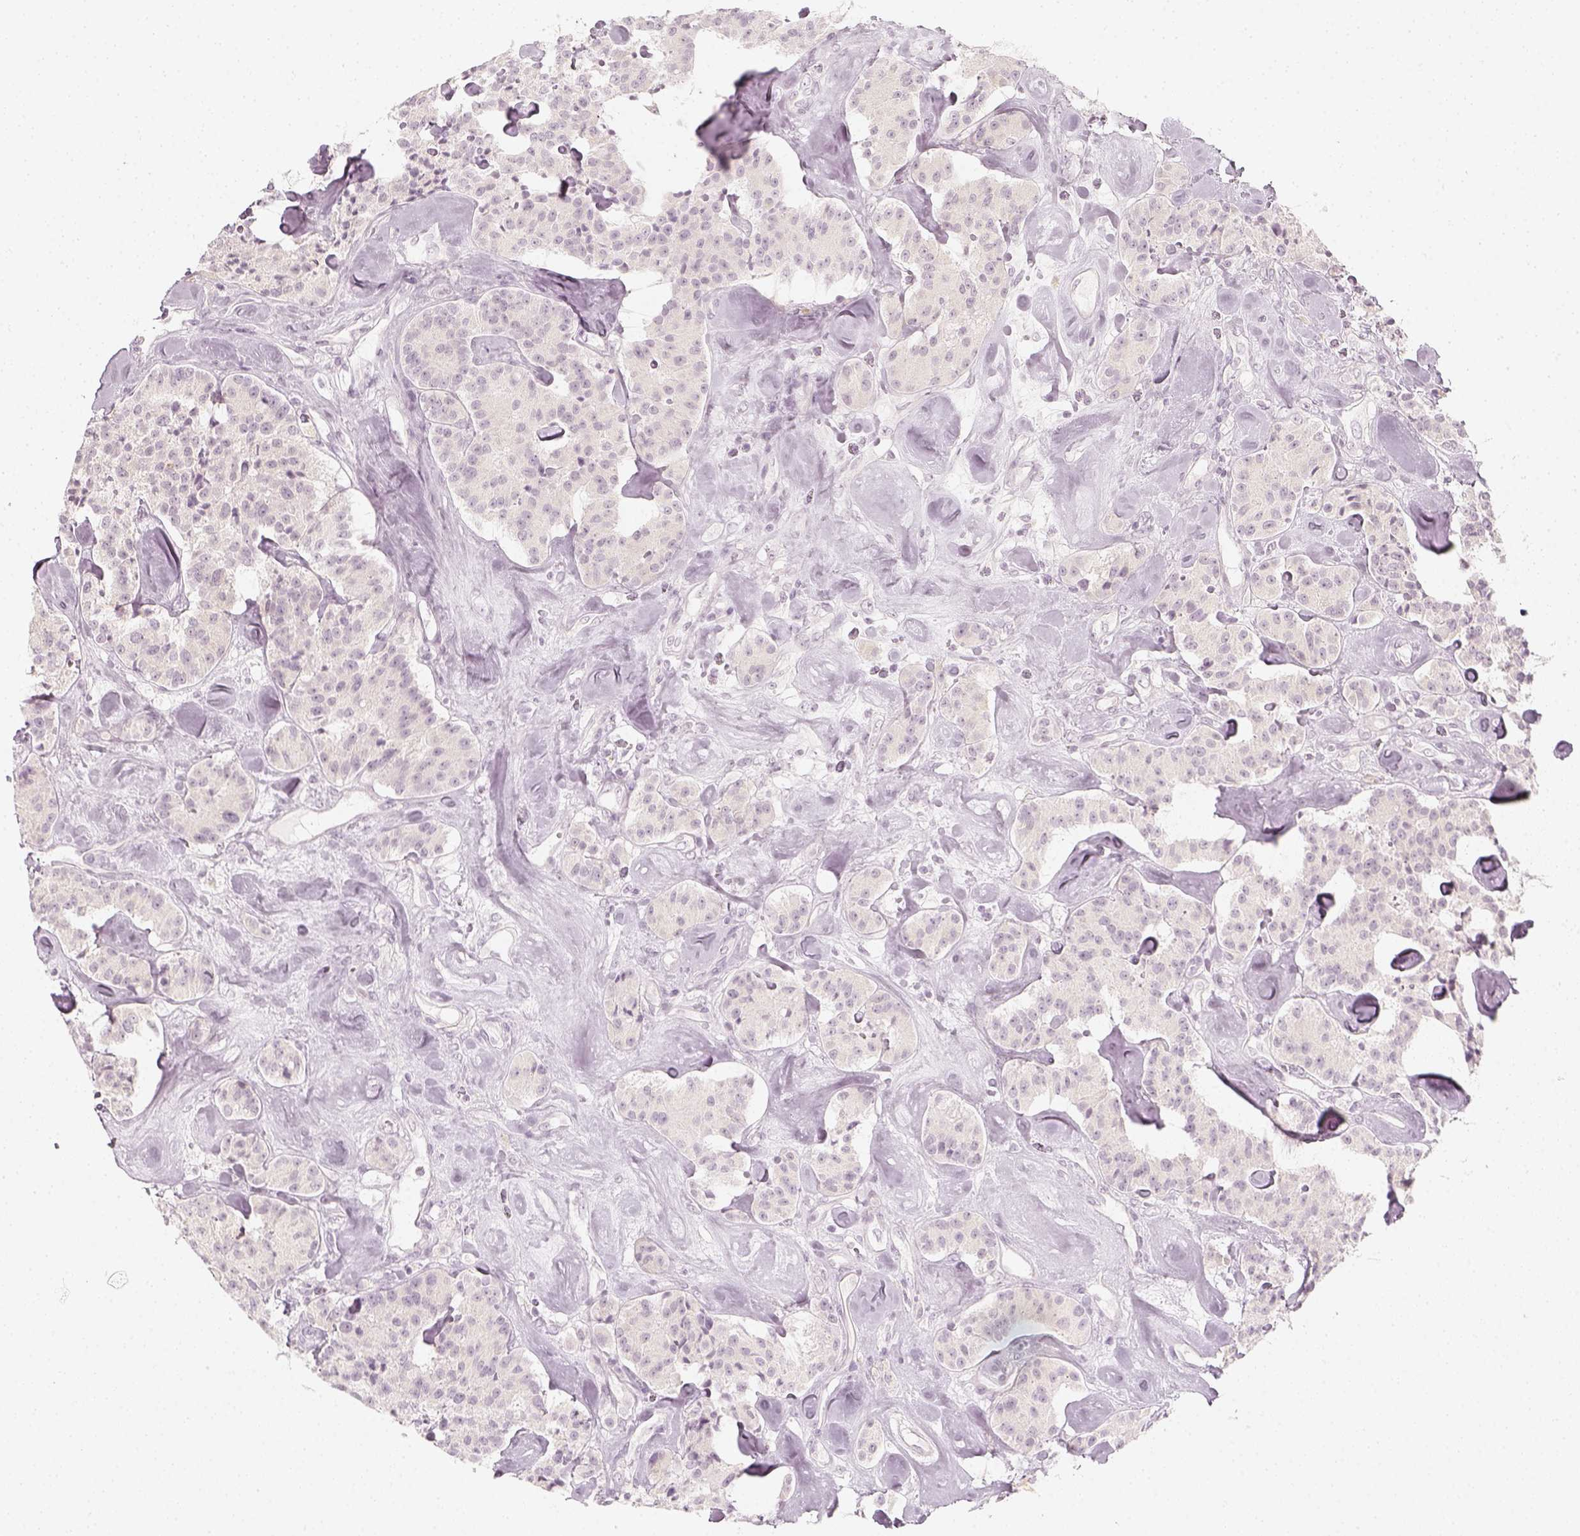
{"staining": {"intensity": "negative", "quantity": "none", "location": "none"}, "tissue": "carcinoid", "cell_type": "Tumor cells", "image_type": "cancer", "snomed": [{"axis": "morphology", "description": "Carcinoid, malignant, NOS"}, {"axis": "topography", "description": "Pancreas"}], "caption": "The photomicrograph reveals no significant positivity in tumor cells of carcinoid. Brightfield microscopy of immunohistochemistry (IHC) stained with DAB (brown) and hematoxylin (blue), captured at high magnification.", "gene": "KRT25", "patient": {"sex": "male", "age": 41}}